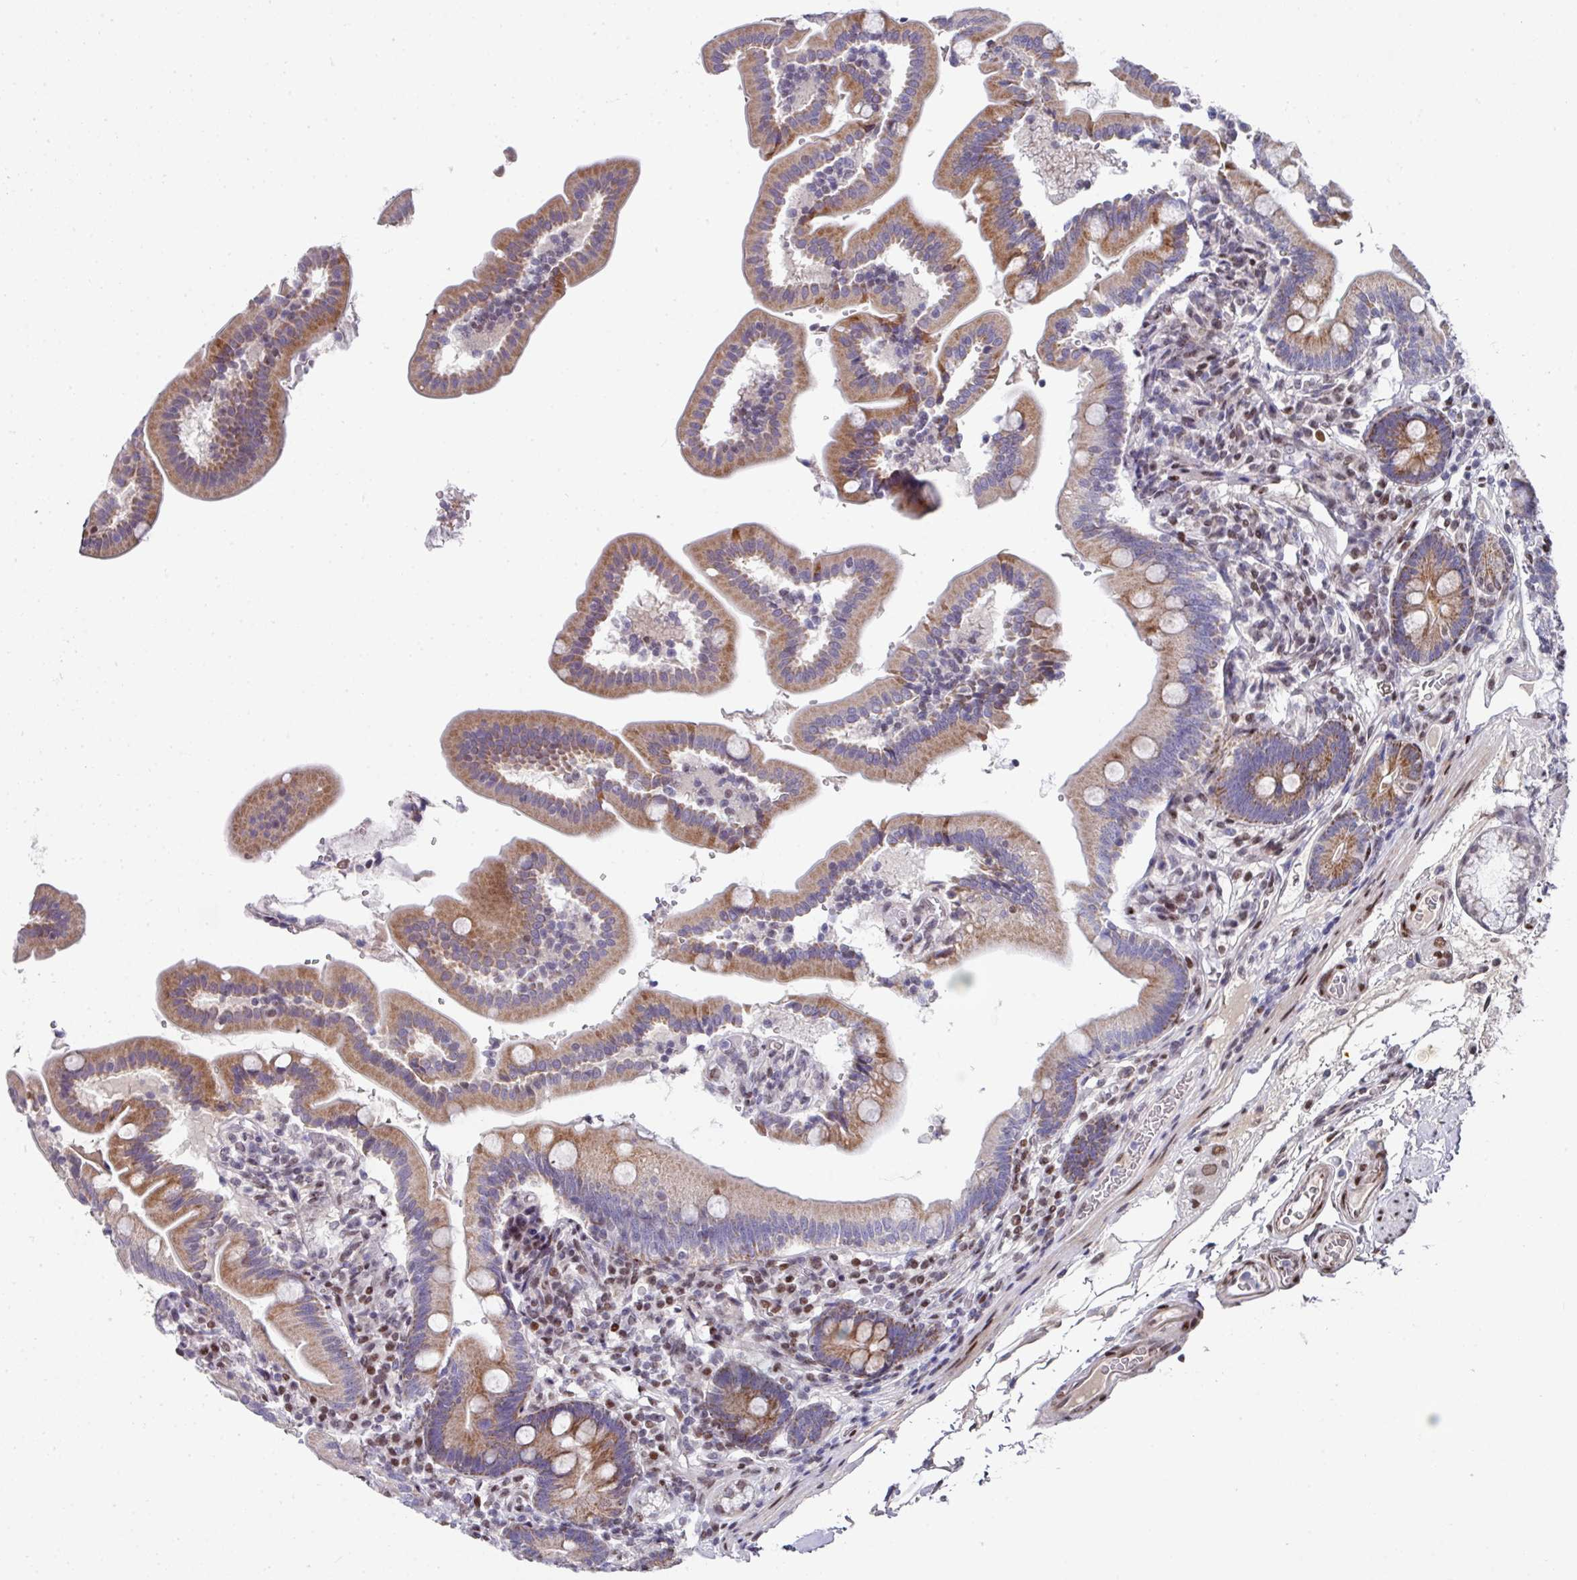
{"staining": {"intensity": "moderate", "quantity": ">75%", "location": "cytoplasmic/membranous"}, "tissue": "duodenum", "cell_type": "Glandular cells", "image_type": "normal", "snomed": [{"axis": "morphology", "description": "Normal tissue, NOS"}, {"axis": "topography", "description": "Duodenum"}], "caption": "IHC micrograph of unremarkable duodenum: human duodenum stained using immunohistochemistry reveals medium levels of moderate protein expression localized specifically in the cytoplasmic/membranous of glandular cells, appearing as a cytoplasmic/membranous brown color.", "gene": "CBX7", "patient": {"sex": "female", "age": 67}}